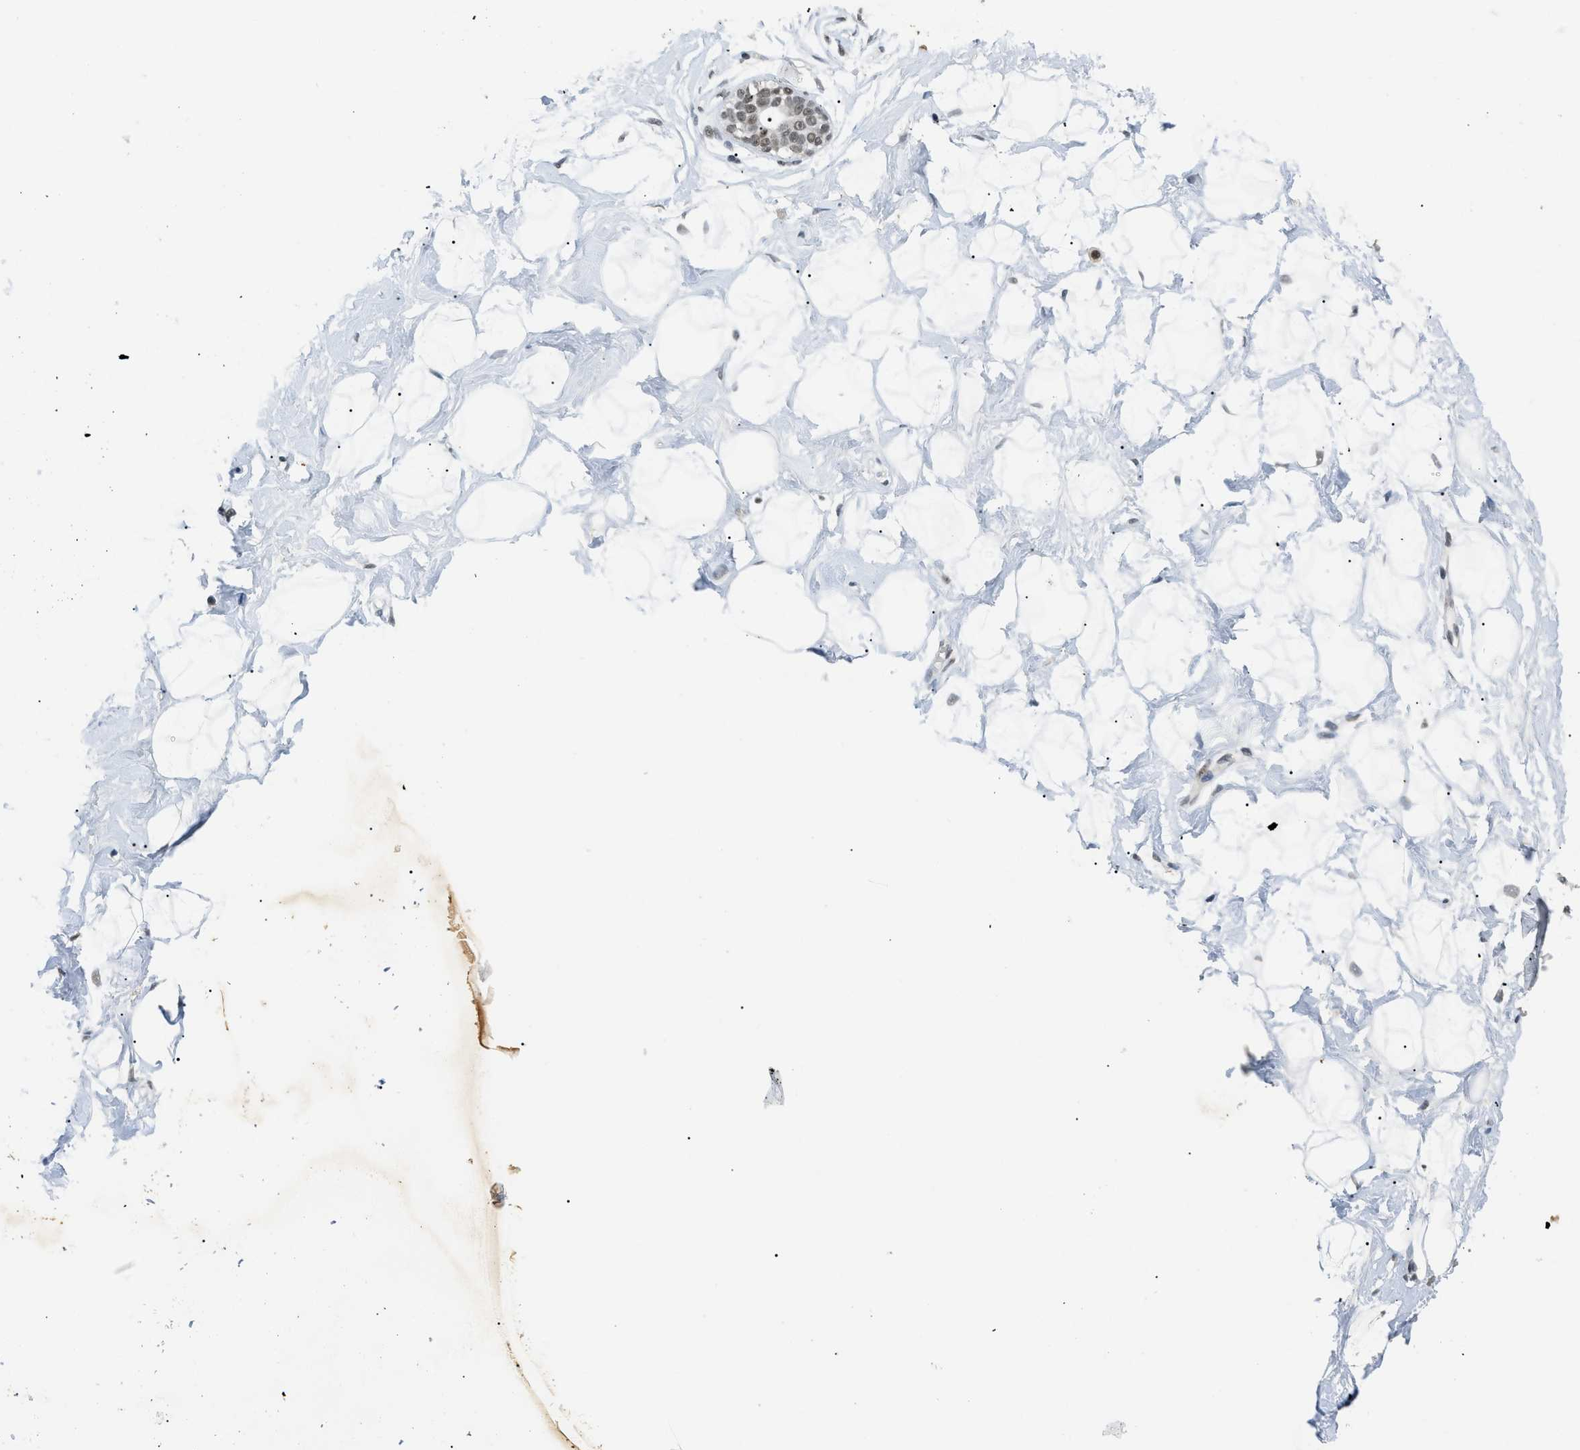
{"staining": {"intensity": "negative", "quantity": "none", "location": "none"}, "tissue": "breast", "cell_type": "Adipocytes", "image_type": "normal", "snomed": [{"axis": "morphology", "description": "Normal tissue, NOS"}, {"axis": "topography", "description": "Breast"}], "caption": "Immunohistochemistry (IHC) of unremarkable breast shows no staining in adipocytes.", "gene": "MZF1", "patient": {"sex": "female", "age": 23}}